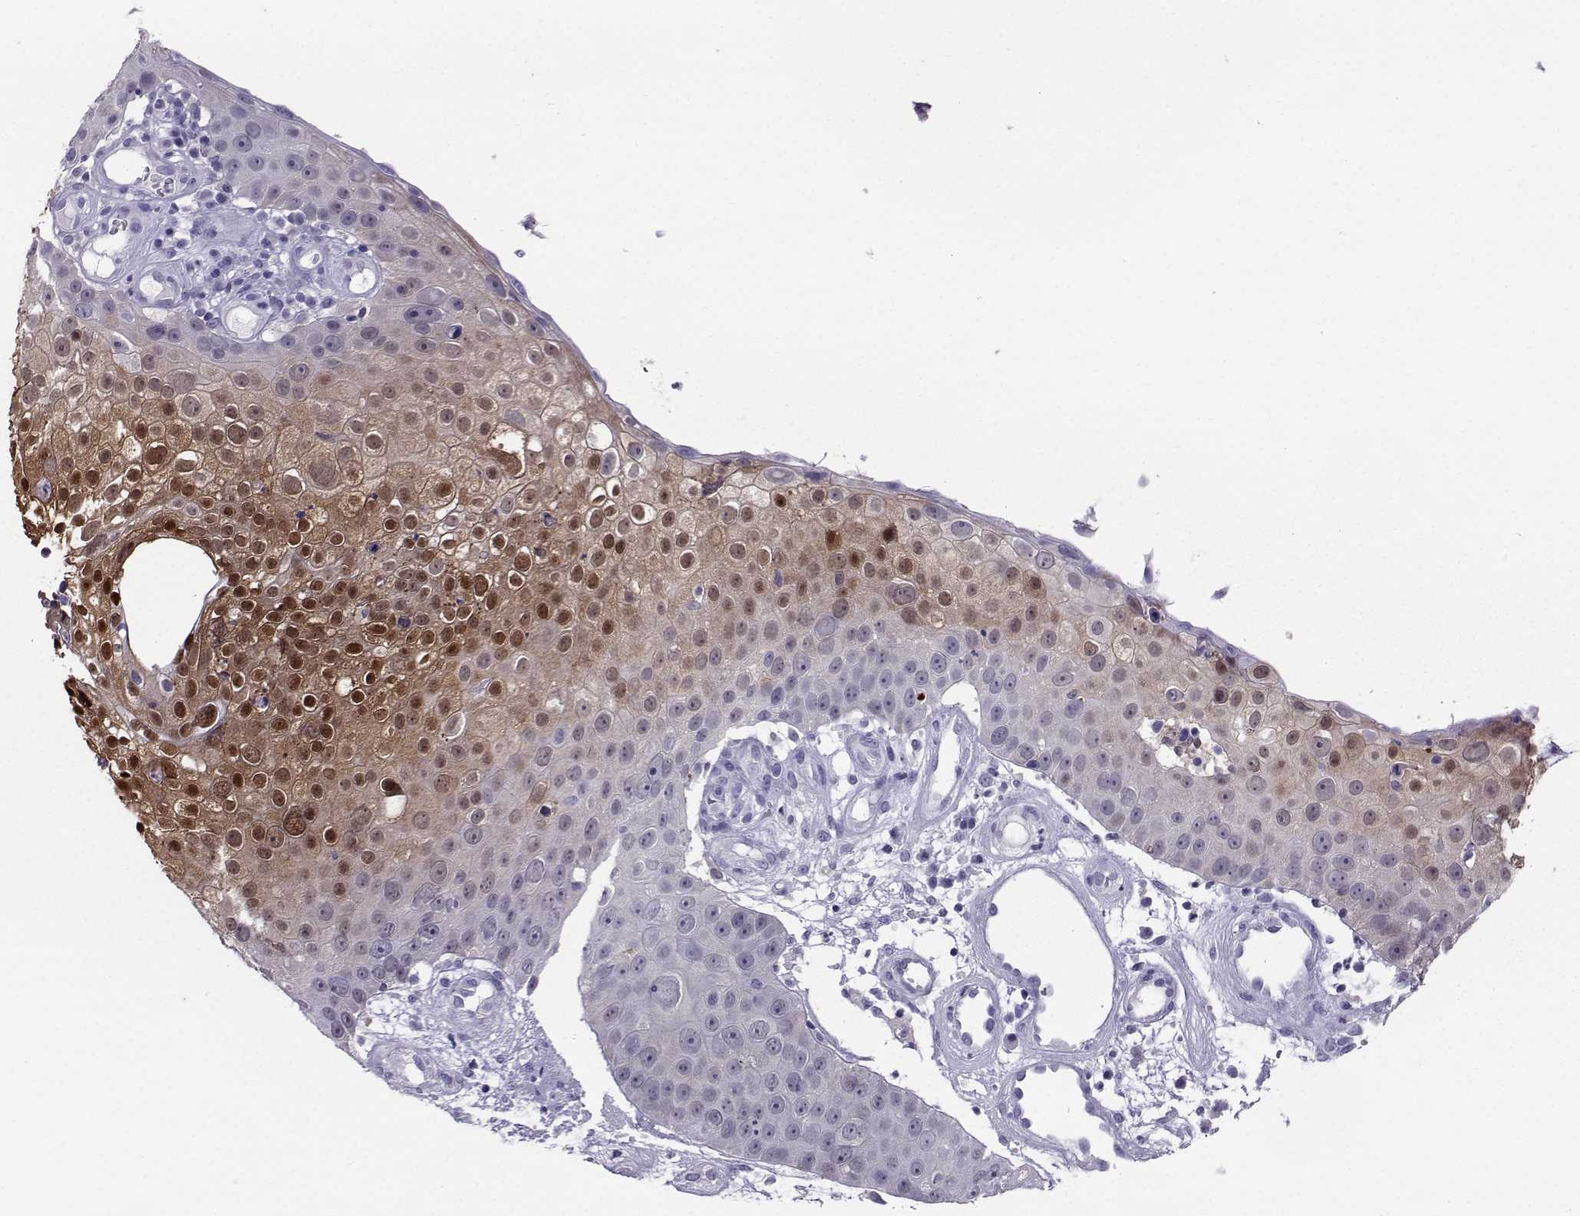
{"staining": {"intensity": "strong", "quantity": "25%-75%", "location": "nuclear"}, "tissue": "skin cancer", "cell_type": "Tumor cells", "image_type": "cancer", "snomed": [{"axis": "morphology", "description": "Squamous cell carcinoma, NOS"}, {"axis": "topography", "description": "Skin"}], "caption": "Strong nuclear positivity for a protein is appreciated in approximately 25%-75% of tumor cells of skin squamous cell carcinoma using immunohistochemistry.", "gene": "PGK1", "patient": {"sex": "male", "age": 71}}